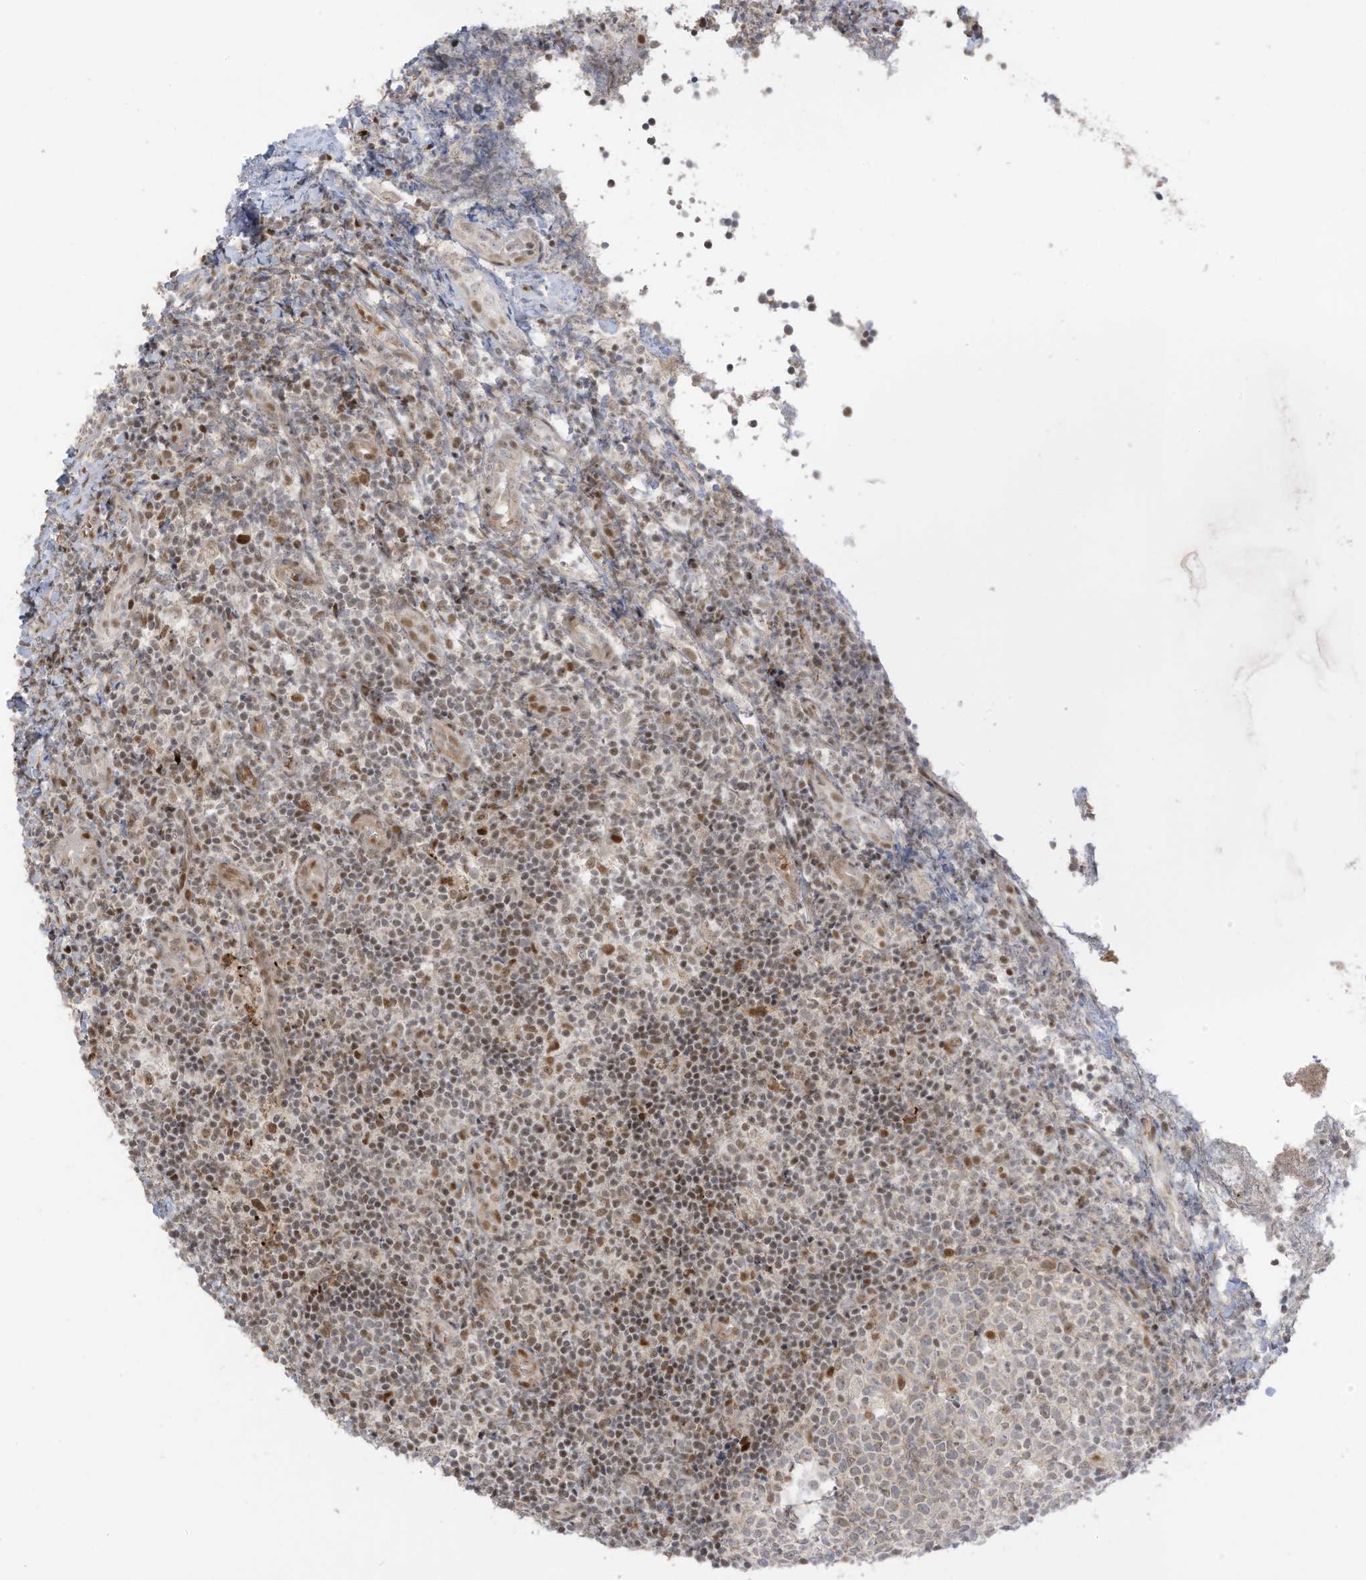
{"staining": {"intensity": "moderate", "quantity": "25%-75%", "location": "nuclear"}, "tissue": "tonsil", "cell_type": "Germinal center cells", "image_type": "normal", "snomed": [{"axis": "morphology", "description": "Normal tissue, NOS"}, {"axis": "topography", "description": "Tonsil"}], "caption": "Protein staining by IHC demonstrates moderate nuclear staining in about 25%-75% of germinal center cells in normal tonsil.", "gene": "ZCWPW2", "patient": {"sex": "female", "age": 19}}